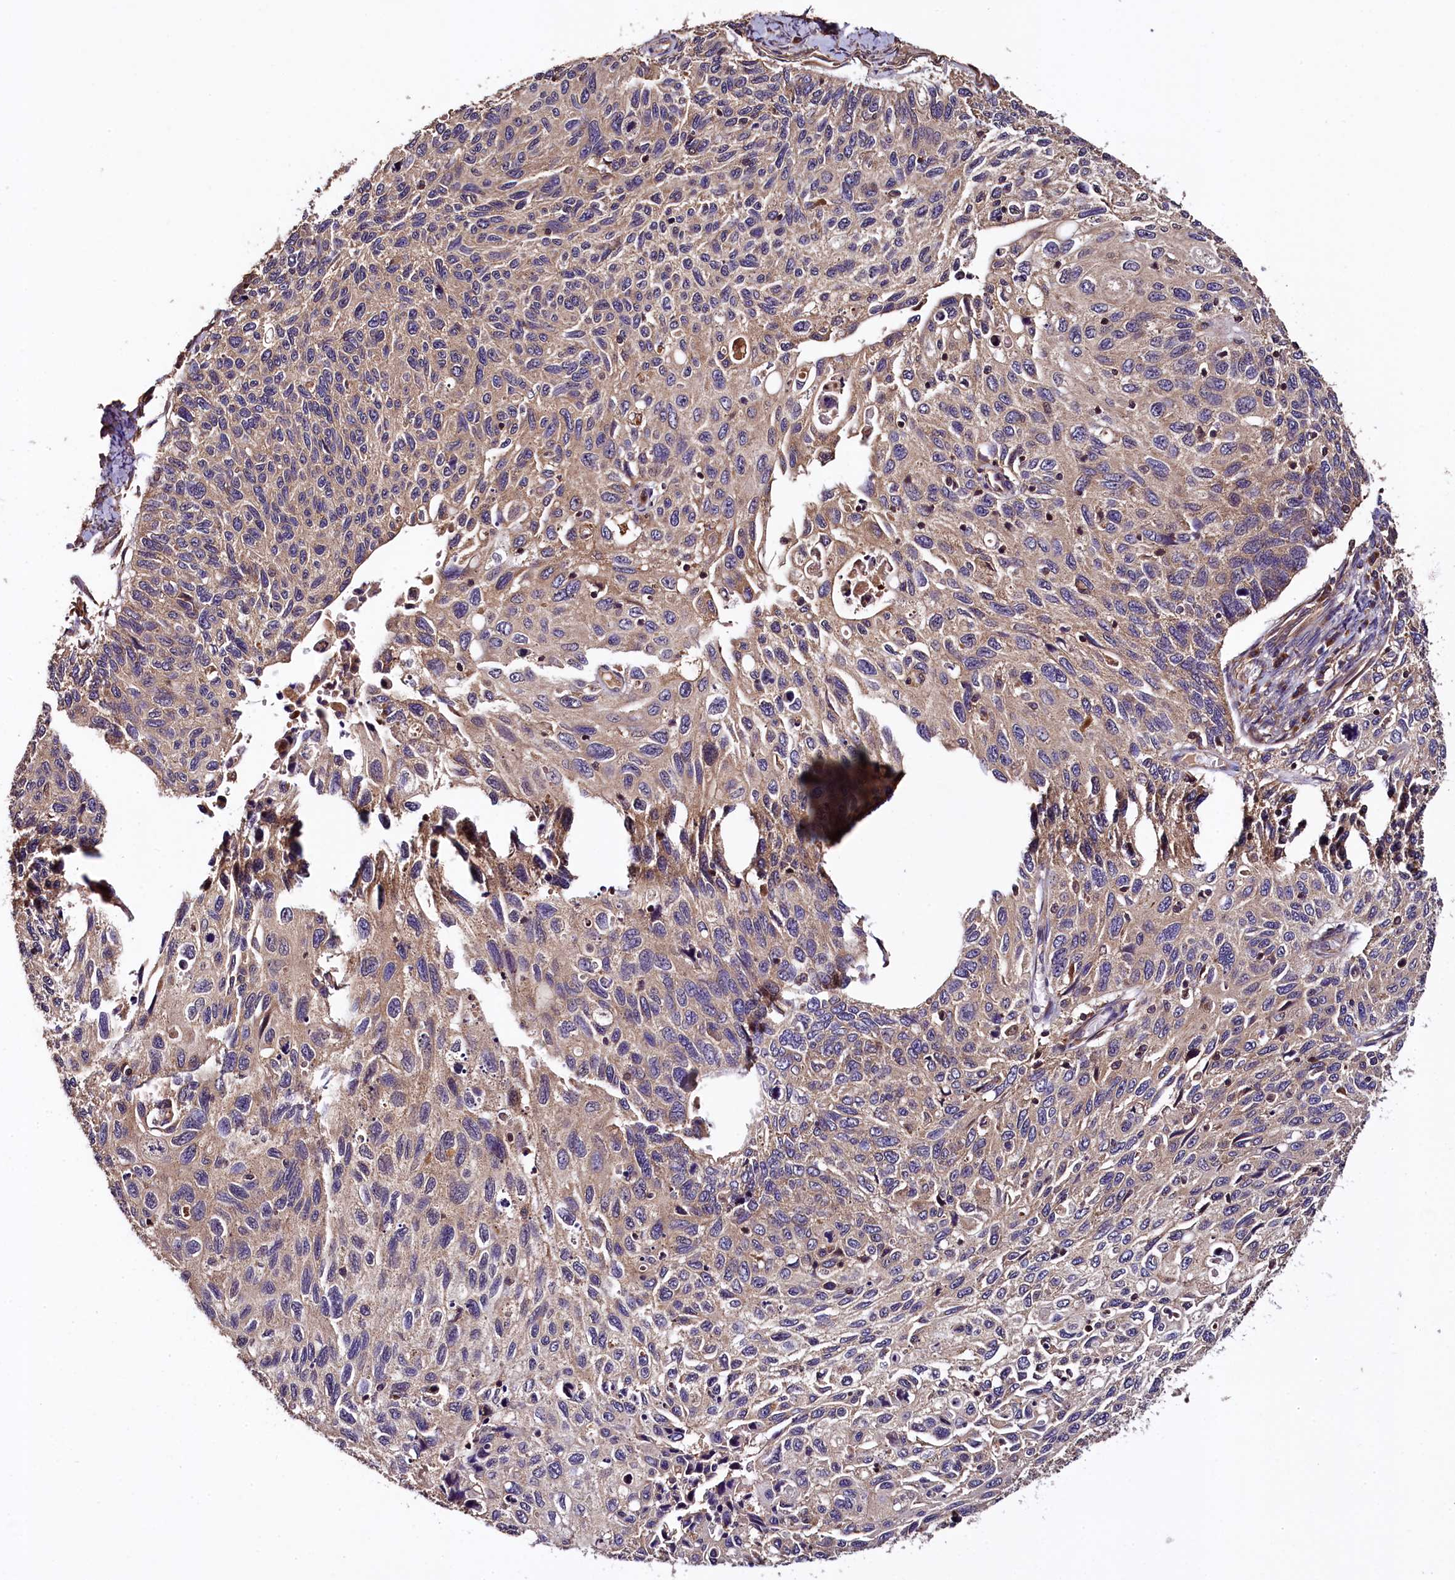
{"staining": {"intensity": "weak", "quantity": "25%-75%", "location": "cytoplasmic/membranous"}, "tissue": "cervical cancer", "cell_type": "Tumor cells", "image_type": "cancer", "snomed": [{"axis": "morphology", "description": "Squamous cell carcinoma, NOS"}, {"axis": "topography", "description": "Cervix"}], "caption": "Tumor cells display weak cytoplasmic/membranous staining in approximately 25%-75% of cells in cervical squamous cell carcinoma.", "gene": "KLC2", "patient": {"sex": "female", "age": 70}}